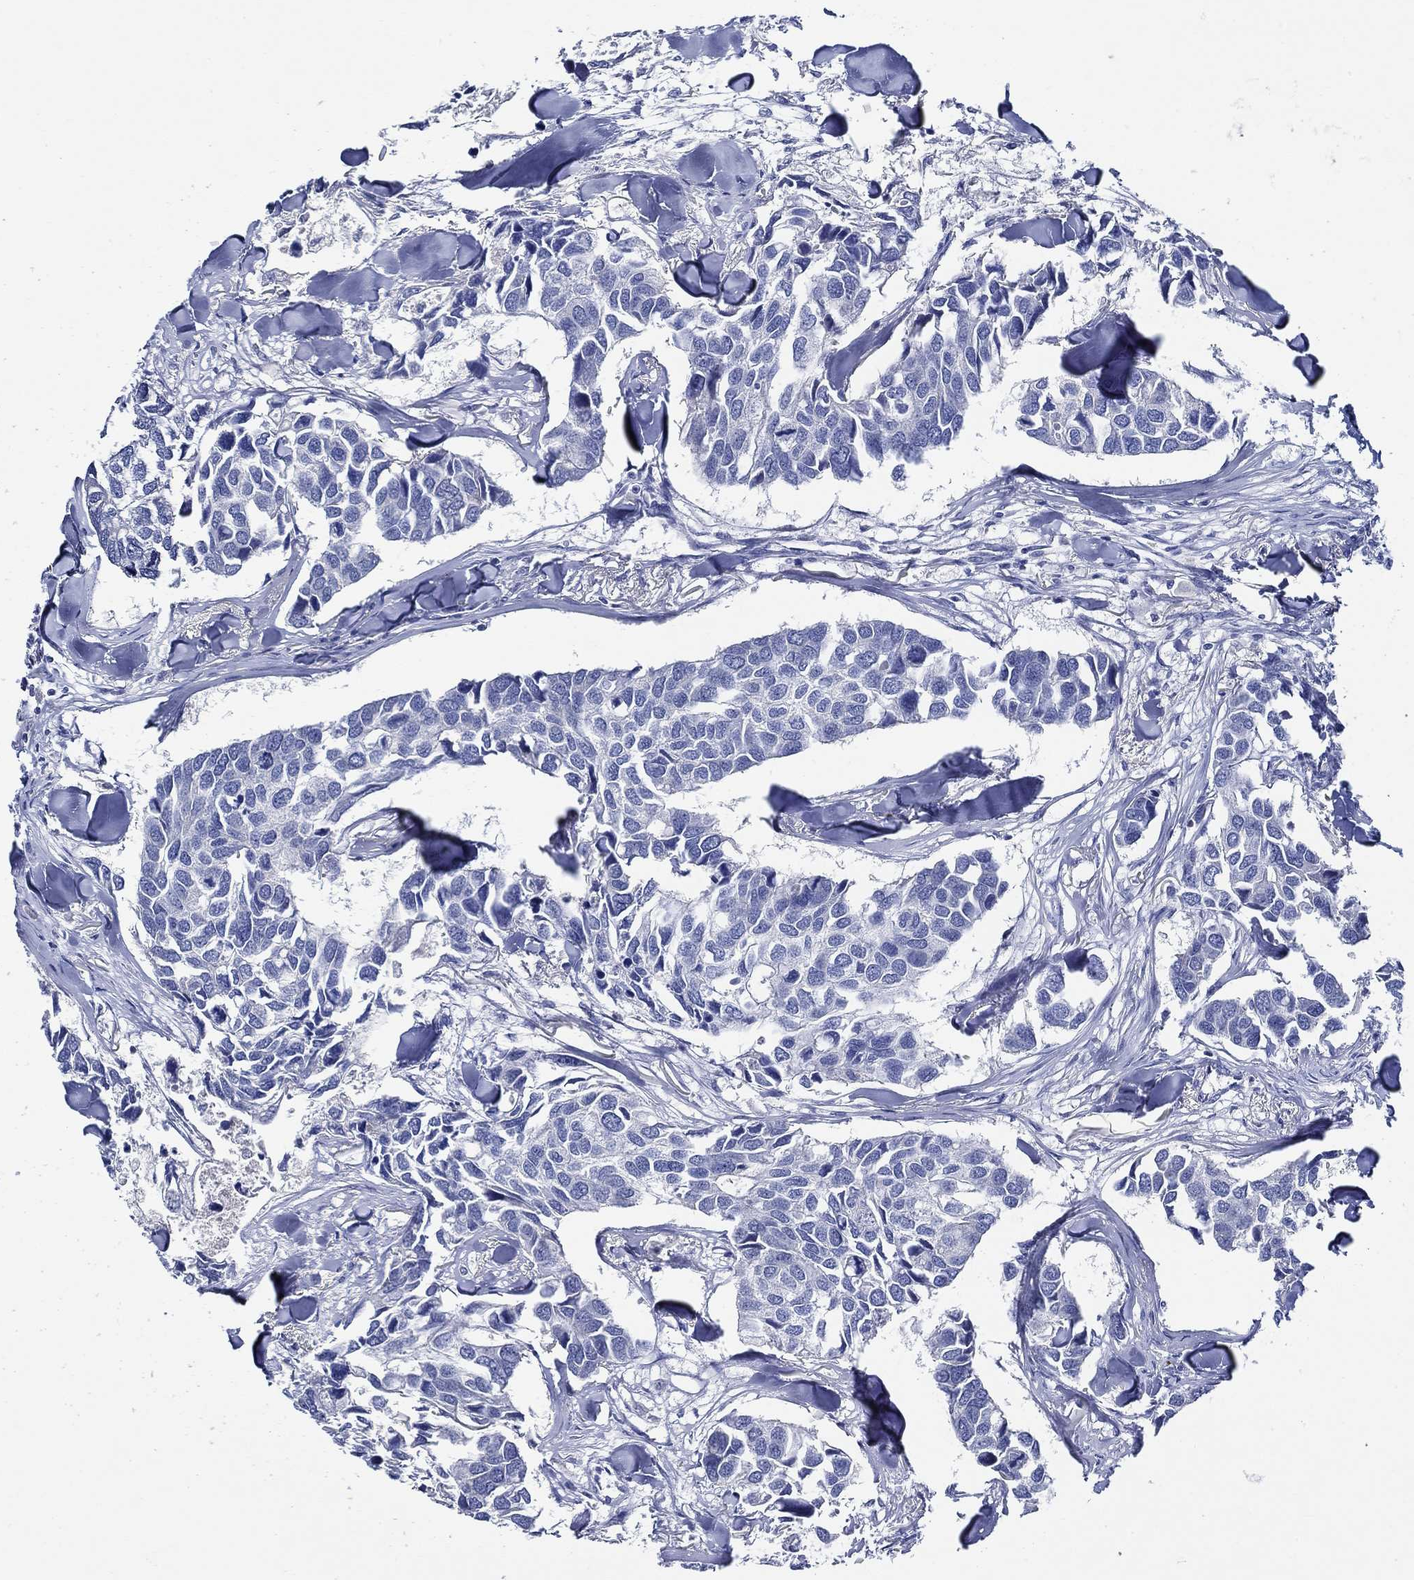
{"staining": {"intensity": "negative", "quantity": "none", "location": "none"}, "tissue": "breast cancer", "cell_type": "Tumor cells", "image_type": "cancer", "snomed": [{"axis": "morphology", "description": "Duct carcinoma"}, {"axis": "topography", "description": "Breast"}], "caption": "This is an immunohistochemistry (IHC) histopathology image of human infiltrating ductal carcinoma (breast). There is no positivity in tumor cells.", "gene": "ALOX12", "patient": {"sex": "female", "age": 83}}